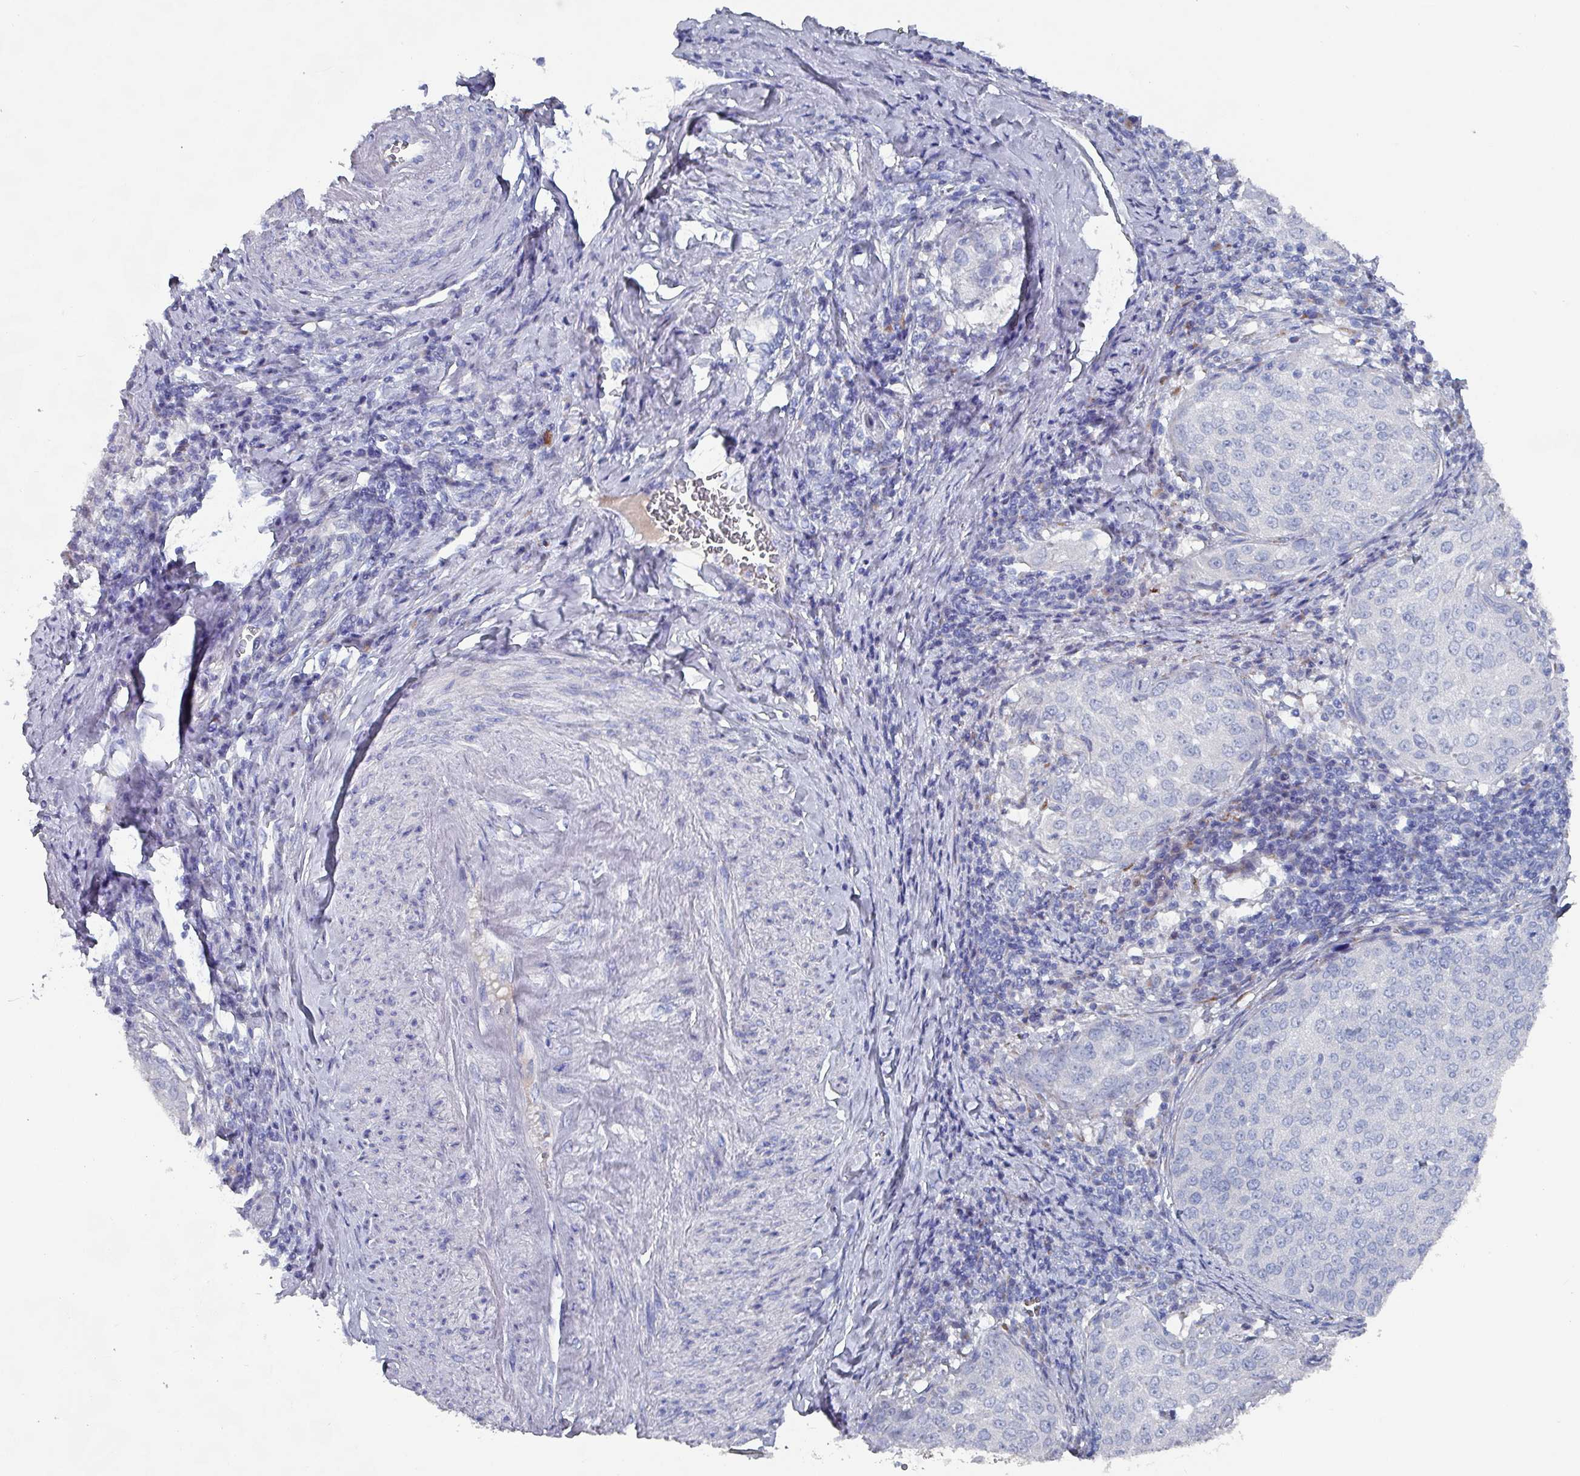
{"staining": {"intensity": "negative", "quantity": "none", "location": "none"}, "tissue": "cervical cancer", "cell_type": "Tumor cells", "image_type": "cancer", "snomed": [{"axis": "morphology", "description": "Squamous cell carcinoma, NOS"}, {"axis": "topography", "description": "Cervix"}], "caption": "IHC micrograph of neoplastic tissue: human squamous cell carcinoma (cervical) stained with DAB (3,3'-diaminobenzidine) shows no significant protein staining in tumor cells.", "gene": "DRD5", "patient": {"sex": "female", "age": 57}}